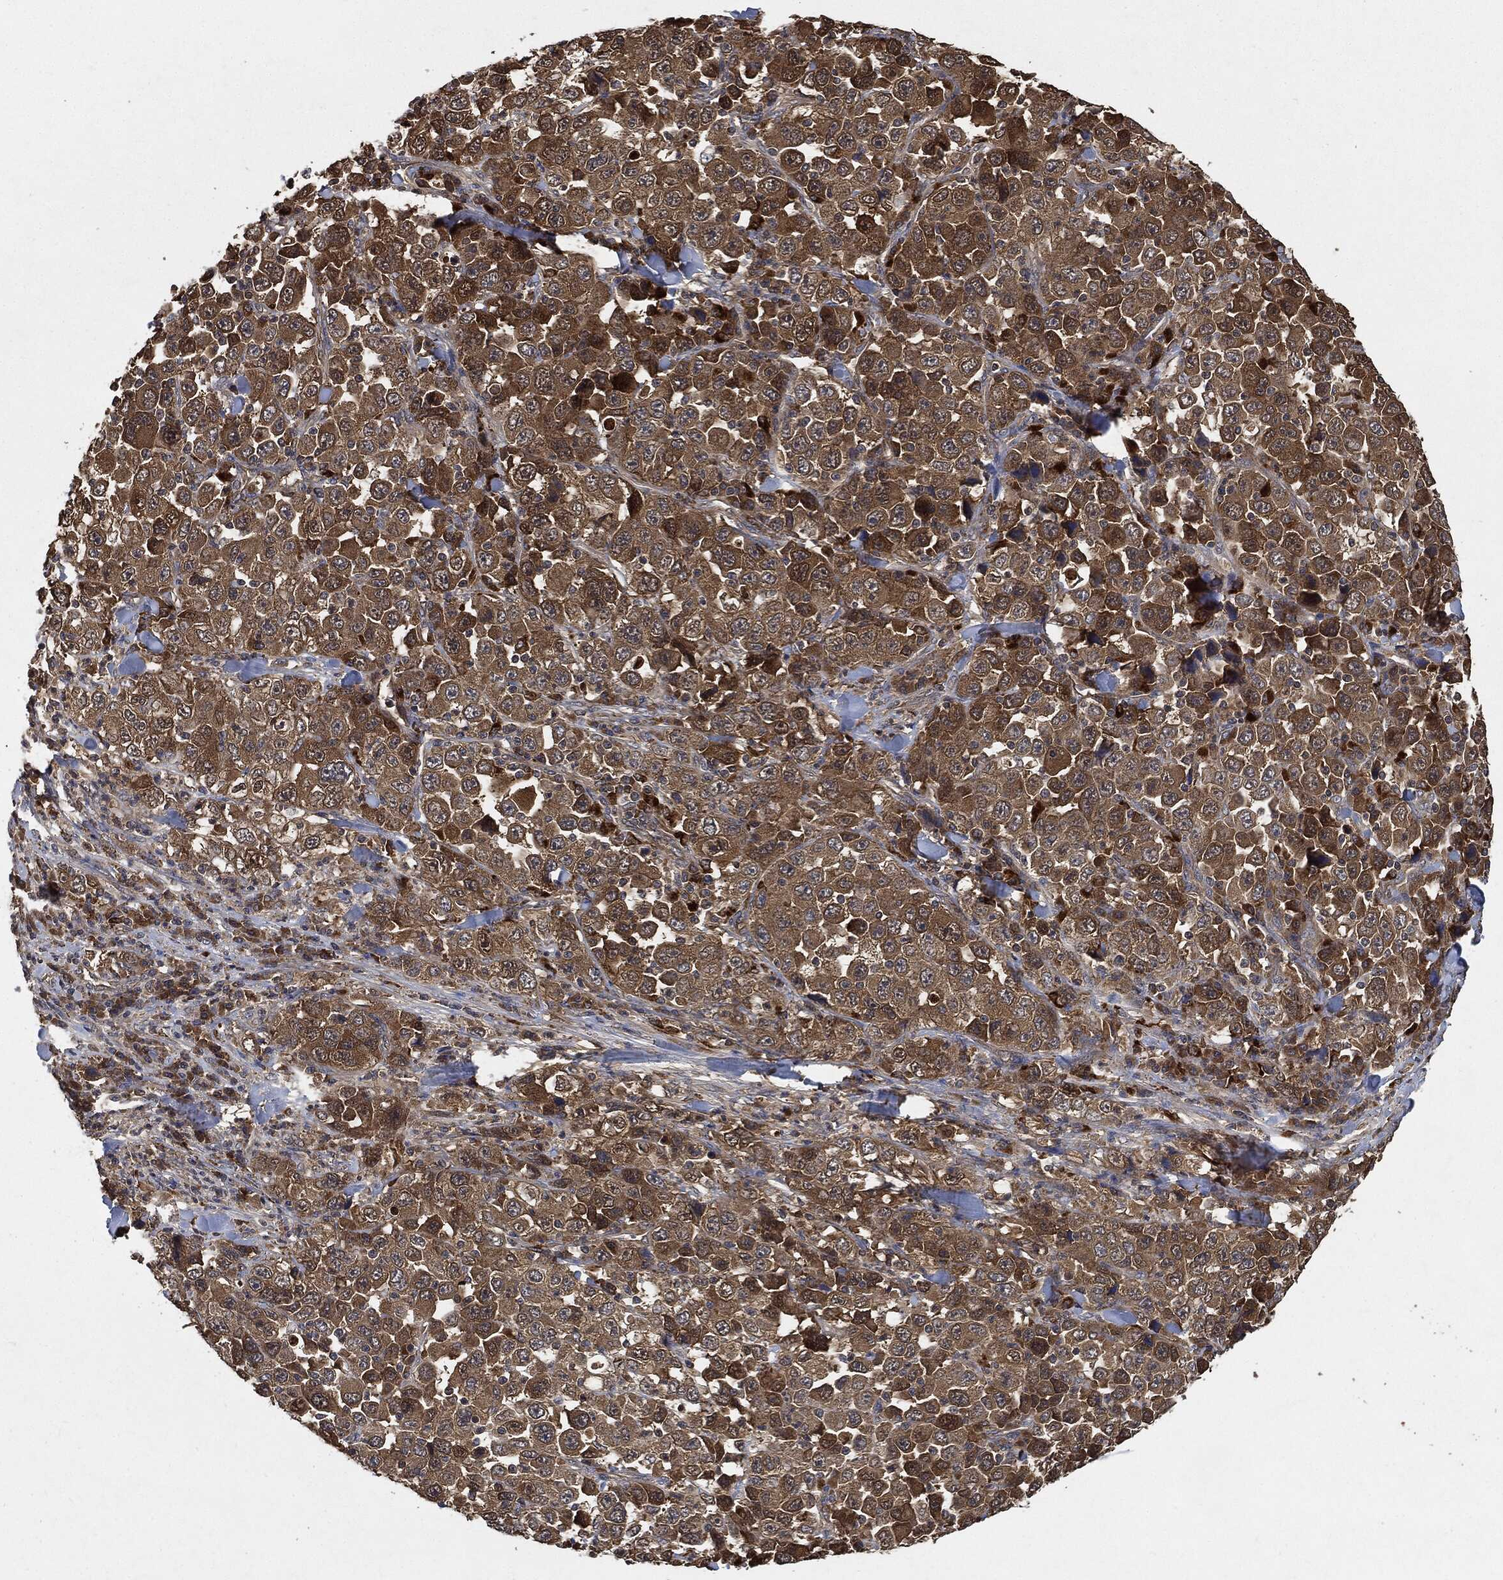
{"staining": {"intensity": "moderate", "quantity": ">75%", "location": "cytoplasmic/membranous"}, "tissue": "stomach cancer", "cell_type": "Tumor cells", "image_type": "cancer", "snomed": [{"axis": "morphology", "description": "Normal tissue, NOS"}, {"axis": "morphology", "description": "Adenocarcinoma, NOS"}, {"axis": "topography", "description": "Stomach, upper"}, {"axis": "topography", "description": "Stomach"}], "caption": "Immunohistochemistry staining of stomach cancer, which reveals medium levels of moderate cytoplasmic/membranous positivity in about >75% of tumor cells indicating moderate cytoplasmic/membranous protein staining. The staining was performed using DAB (brown) for protein detection and nuclei were counterstained in hematoxylin (blue).", "gene": "BRAF", "patient": {"sex": "male", "age": 59}}